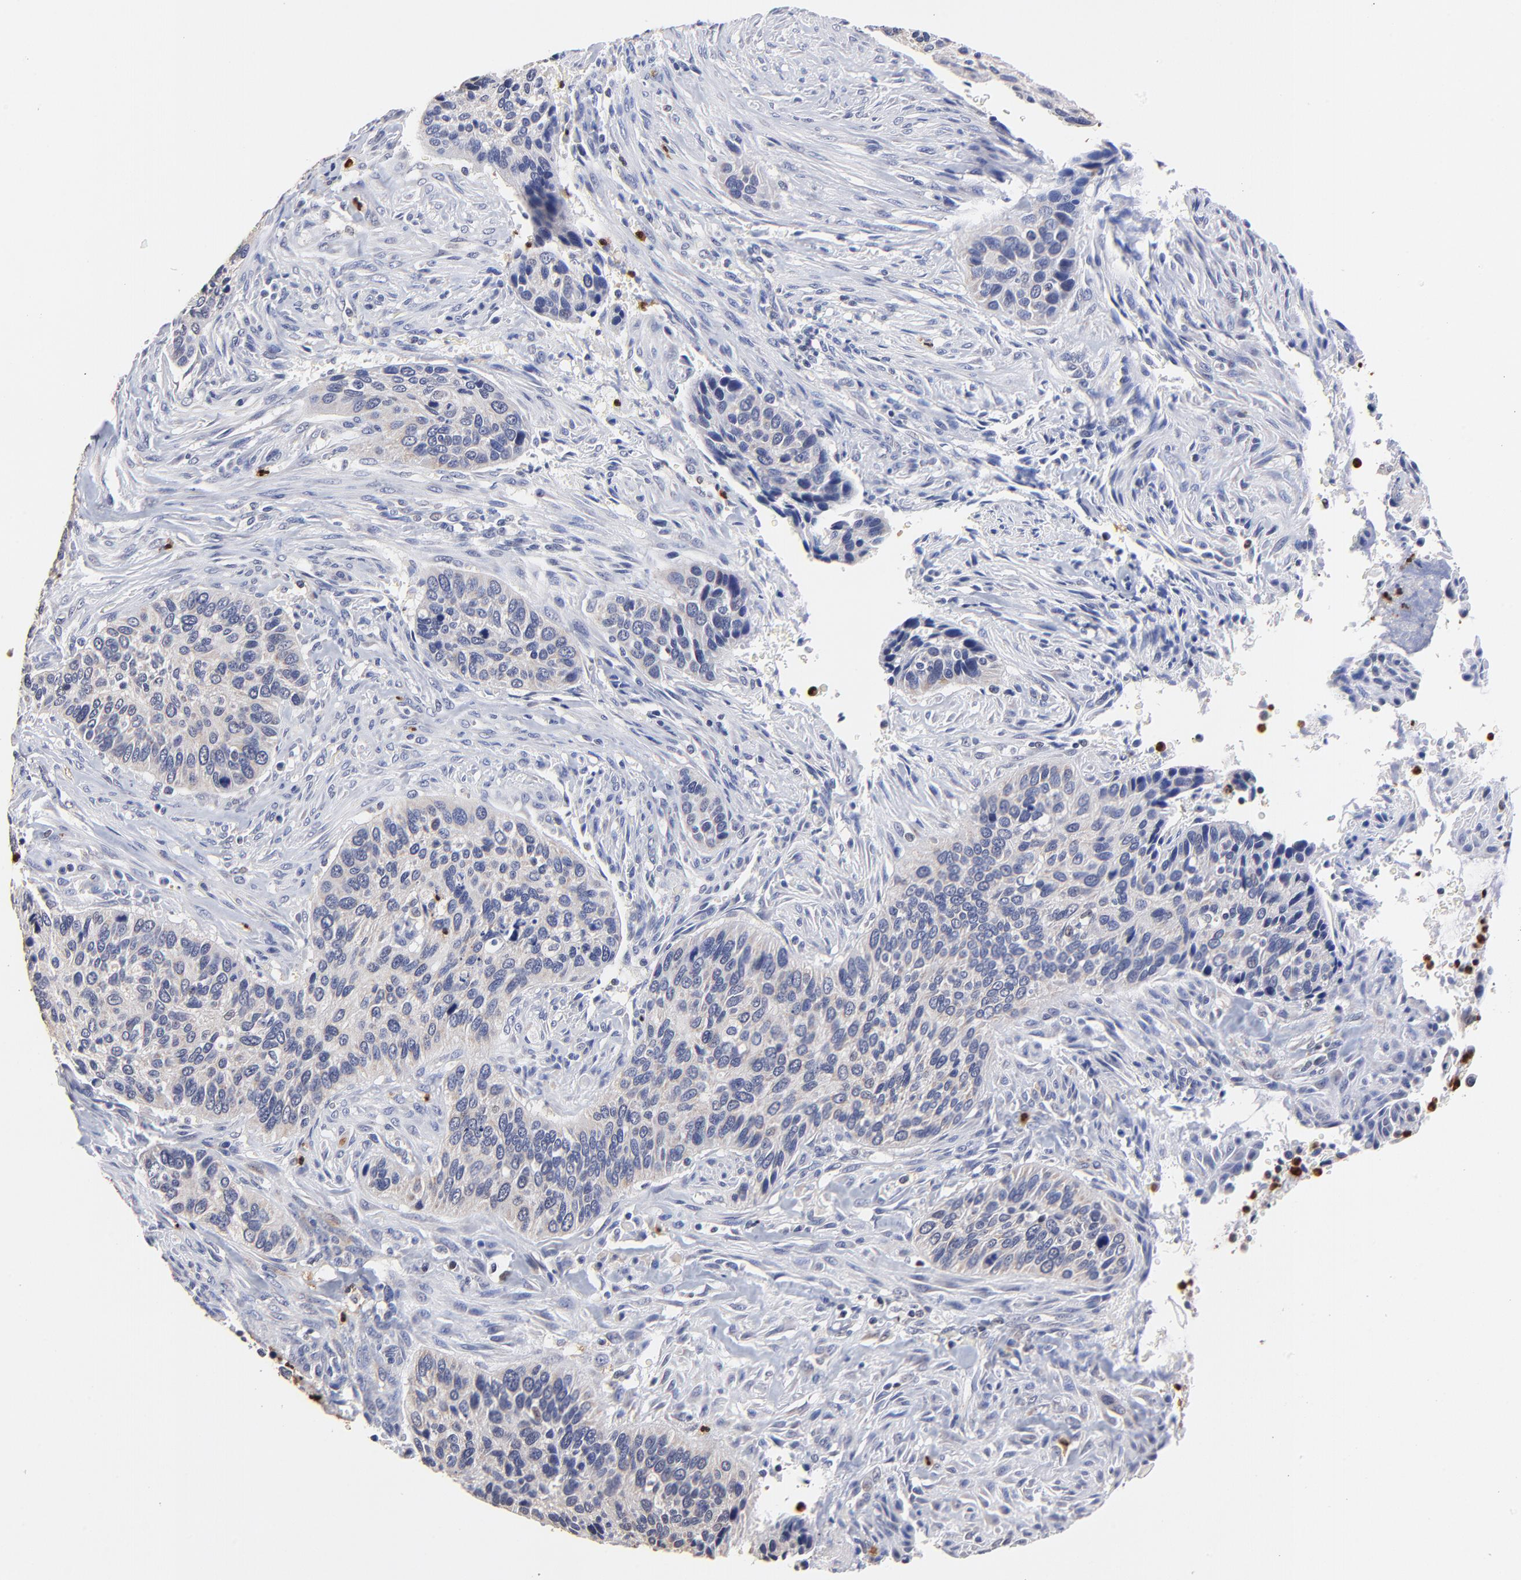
{"staining": {"intensity": "weak", "quantity": ">75%", "location": "cytoplasmic/membranous"}, "tissue": "cervical cancer", "cell_type": "Tumor cells", "image_type": "cancer", "snomed": [{"axis": "morphology", "description": "Adenocarcinoma, NOS"}, {"axis": "topography", "description": "Cervix"}], "caption": "Adenocarcinoma (cervical) was stained to show a protein in brown. There is low levels of weak cytoplasmic/membranous expression in approximately >75% of tumor cells.", "gene": "BBOF1", "patient": {"sex": "female", "age": 29}}